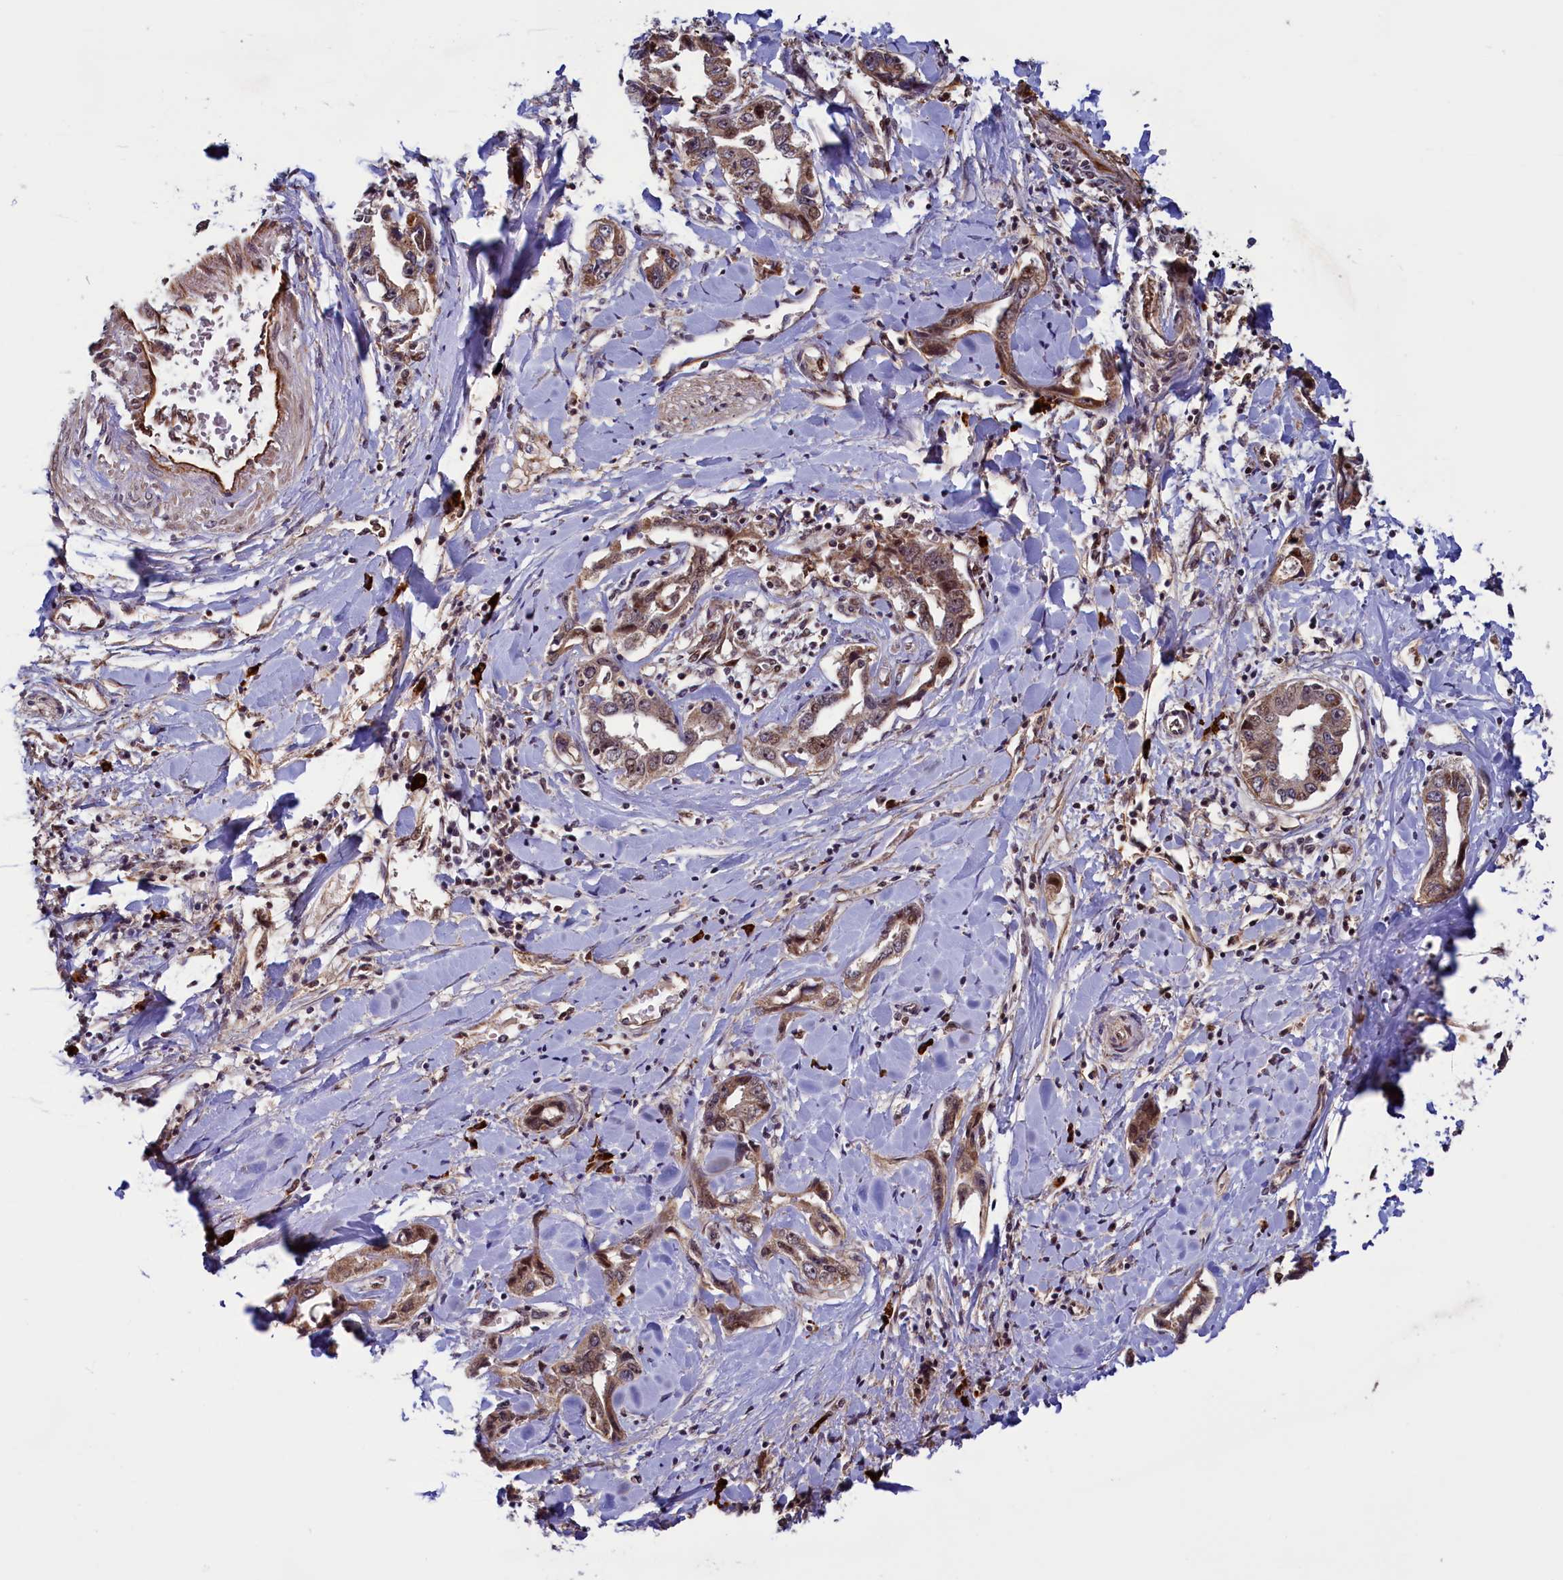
{"staining": {"intensity": "moderate", "quantity": ">75%", "location": "cytoplasmic/membranous"}, "tissue": "liver cancer", "cell_type": "Tumor cells", "image_type": "cancer", "snomed": [{"axis": "morphology", "description": "Cholangiocarcinoma"}, {"axis": "topography", "description": "Liver"}], "caption": "Liver cancer (cholangiocarcinoma) tissue exhibits moderate cytoplasmic/membranous staining in about >75% of tumor cells, visualized by immunohistochemistry.", "gene": "RBFA", "patient": {"sex": "male", "age": 59}}